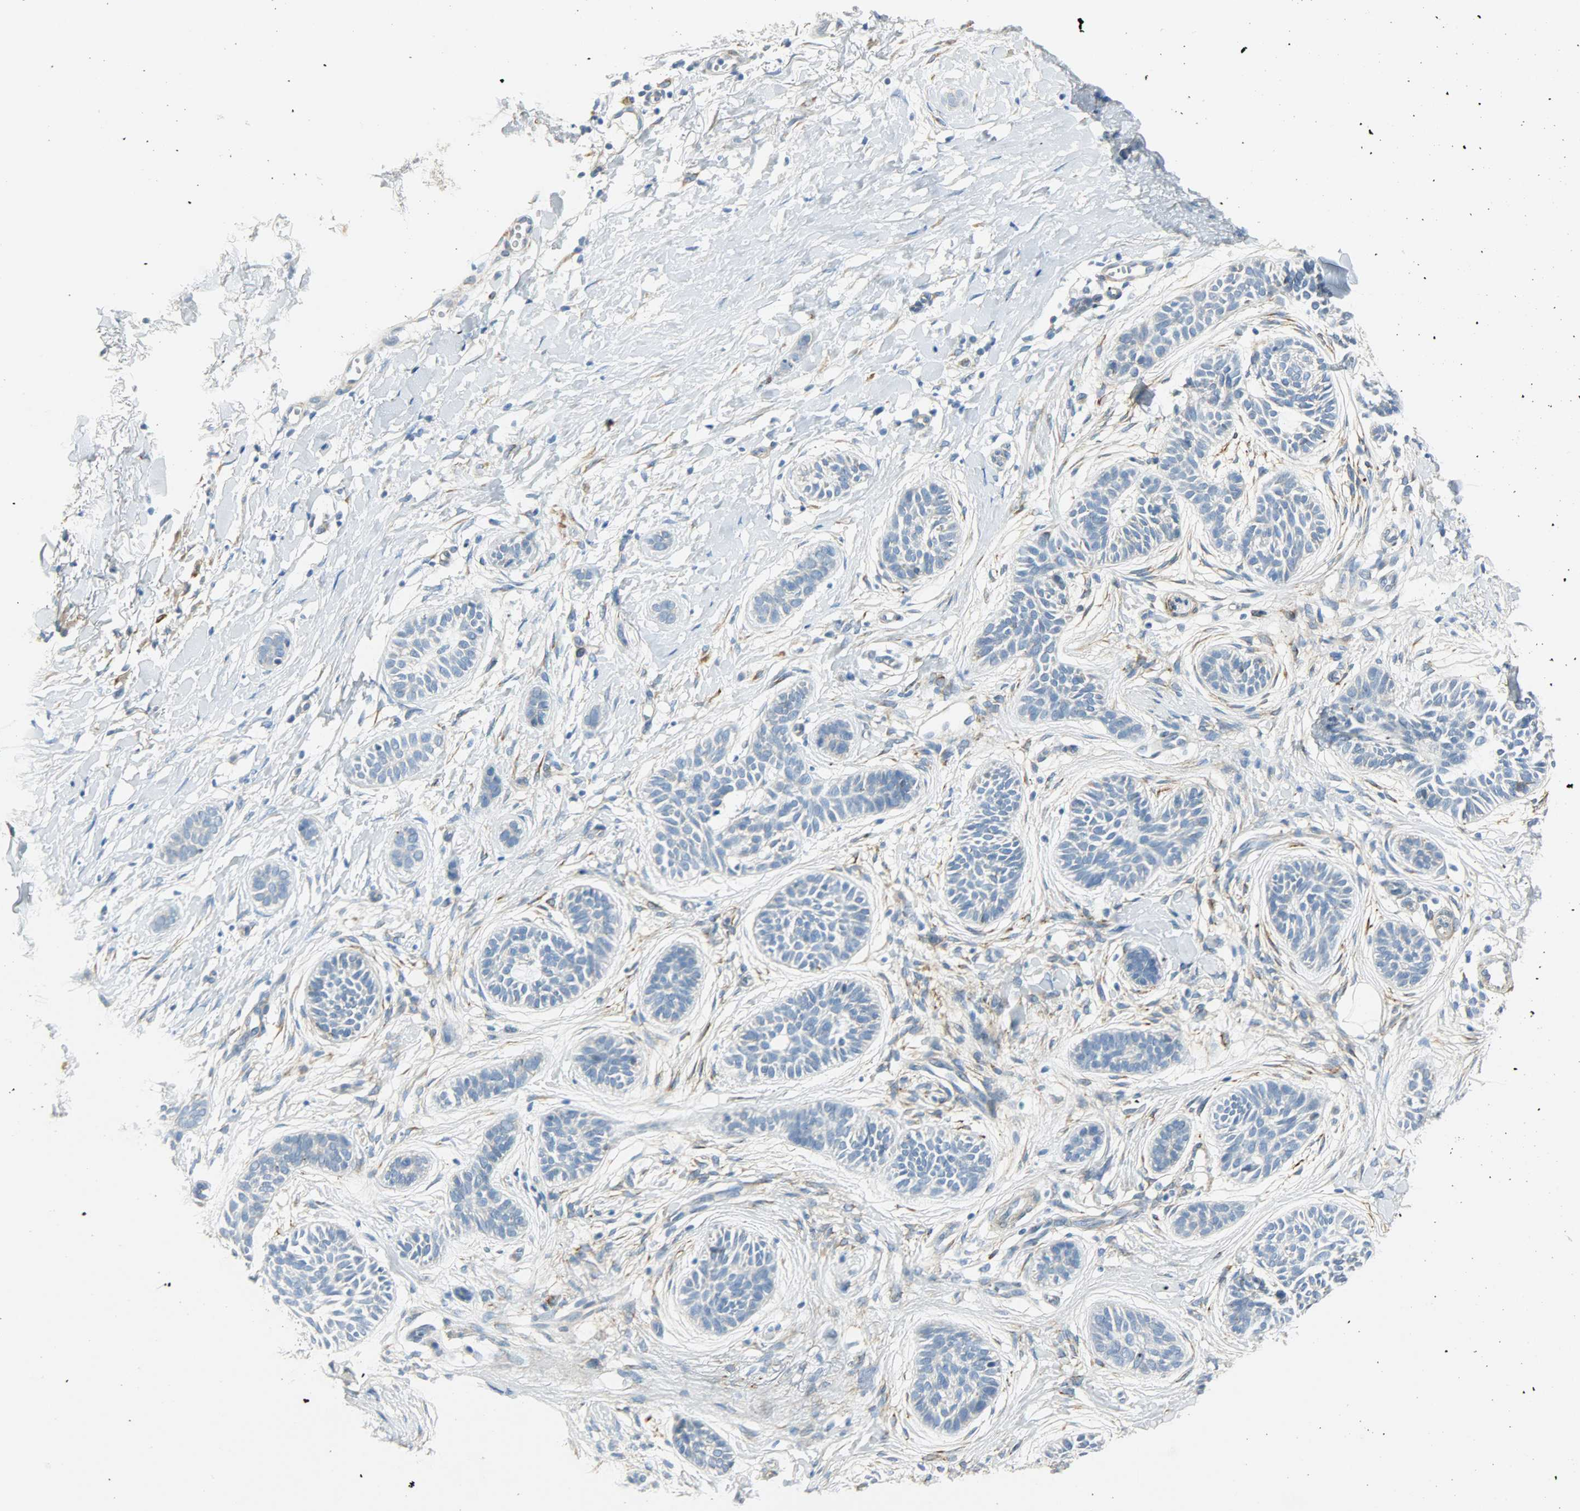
{"staining": {"intensity": "weak", "quantity": "25%-75%", "location": "cytoplasmic/membranous"}, "tissue": "skin cancer", "cell_type": "Tumor cells", "image_type": "cancer", "snomed": [{"axis": "morphology", "description": "Normal tissue, NOS"}, {"axis": "morphology", "description": "Basal cell carcinoma"}, {"axis": "topography", "description": "Skin"}], "caption": "Immunohistochemistry (IHC) staining of skin cancer (basal cell carcinoma), which exhibits low levels of weak cytoplasmic/membranous staining in approximately 25%-75% of tumor cells indicating weak cytoplasmic/membranous protein positivity. The staining was performed using DAB (brown) for protein detection and nuclei were counterstained in hematoxylin (blue).", "gene": "PKD2", "patient": {"sex": "male", "age": 63}}